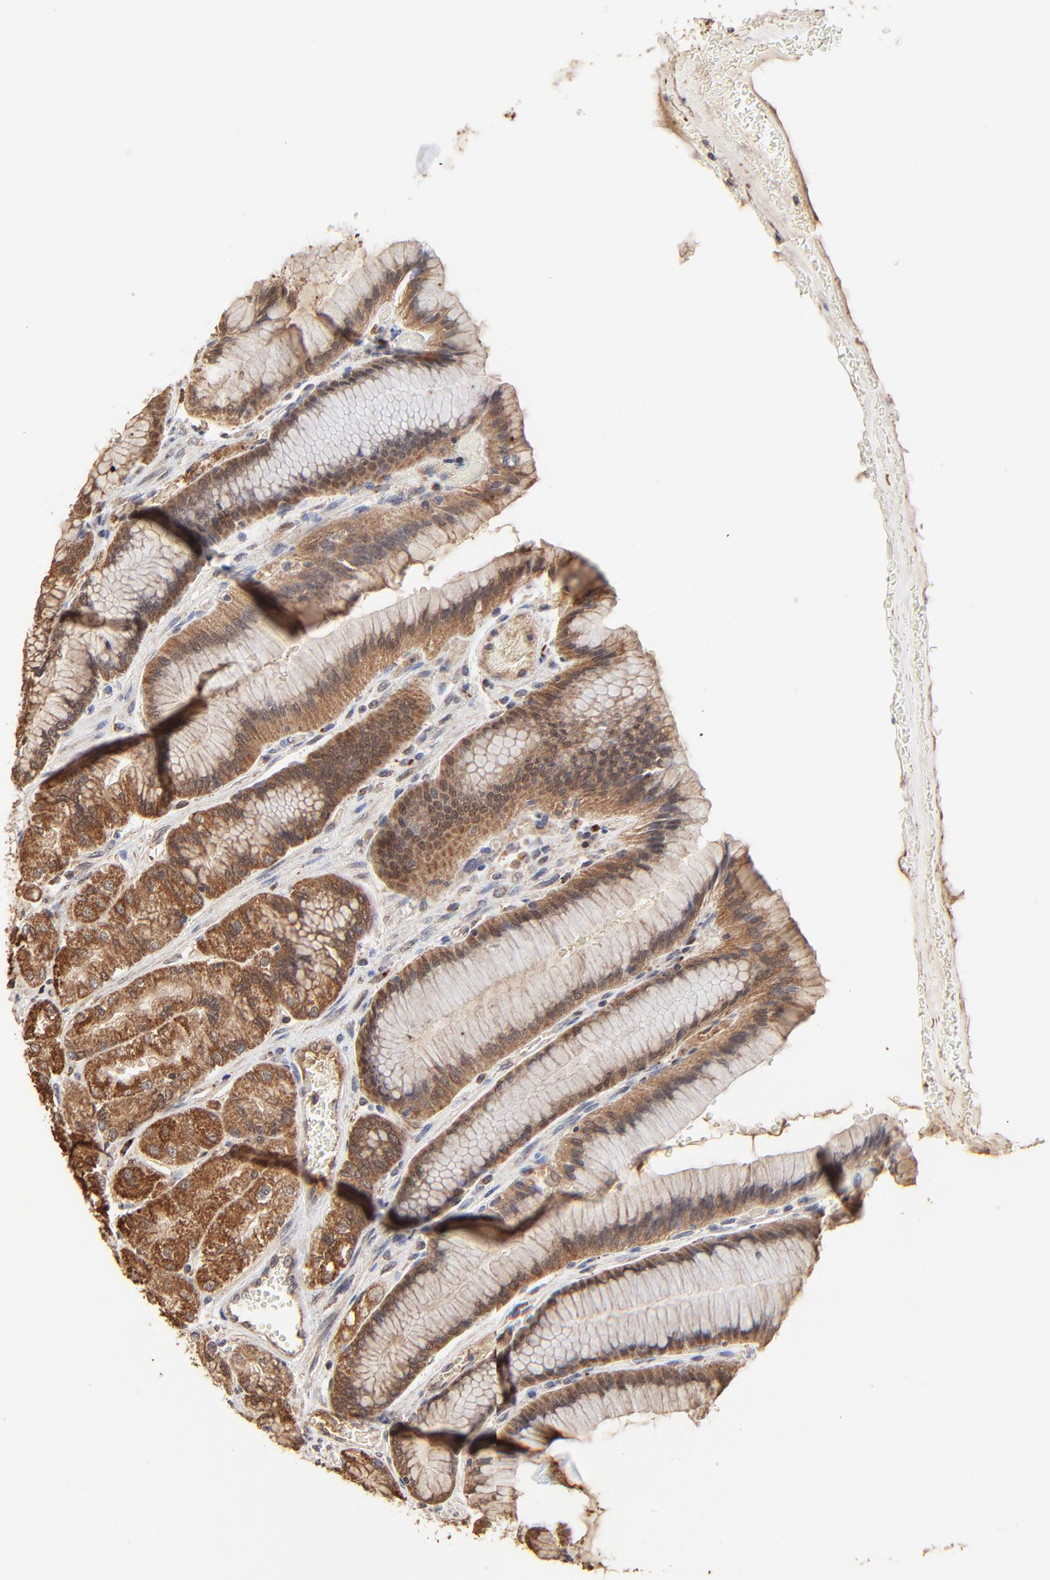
{"staining": {"intensity": "strong", "quantity": ">75%", "location": "cytoplasmic/membranous"}, "tissue": "stomach", "cell_type": "Glandular cells", "image_type": "normal", "snomed": [{"axis": "morphology", "description": "Normal tissue, NOS"}, {"axis": "morphology", "description": "Adenocarcinoma, NOS"}, {"axis": "topography", "description": "Stomach"}, {"axis": "topography", "description": "Stomach, lower"}], "caption": "Protein staining of normal stomach exhibits strong cytoplasmic/membranous expression in about >75% of glandular cells.", "gene": "LGALS3", "patient": {"sex": "female", "age": 65}}